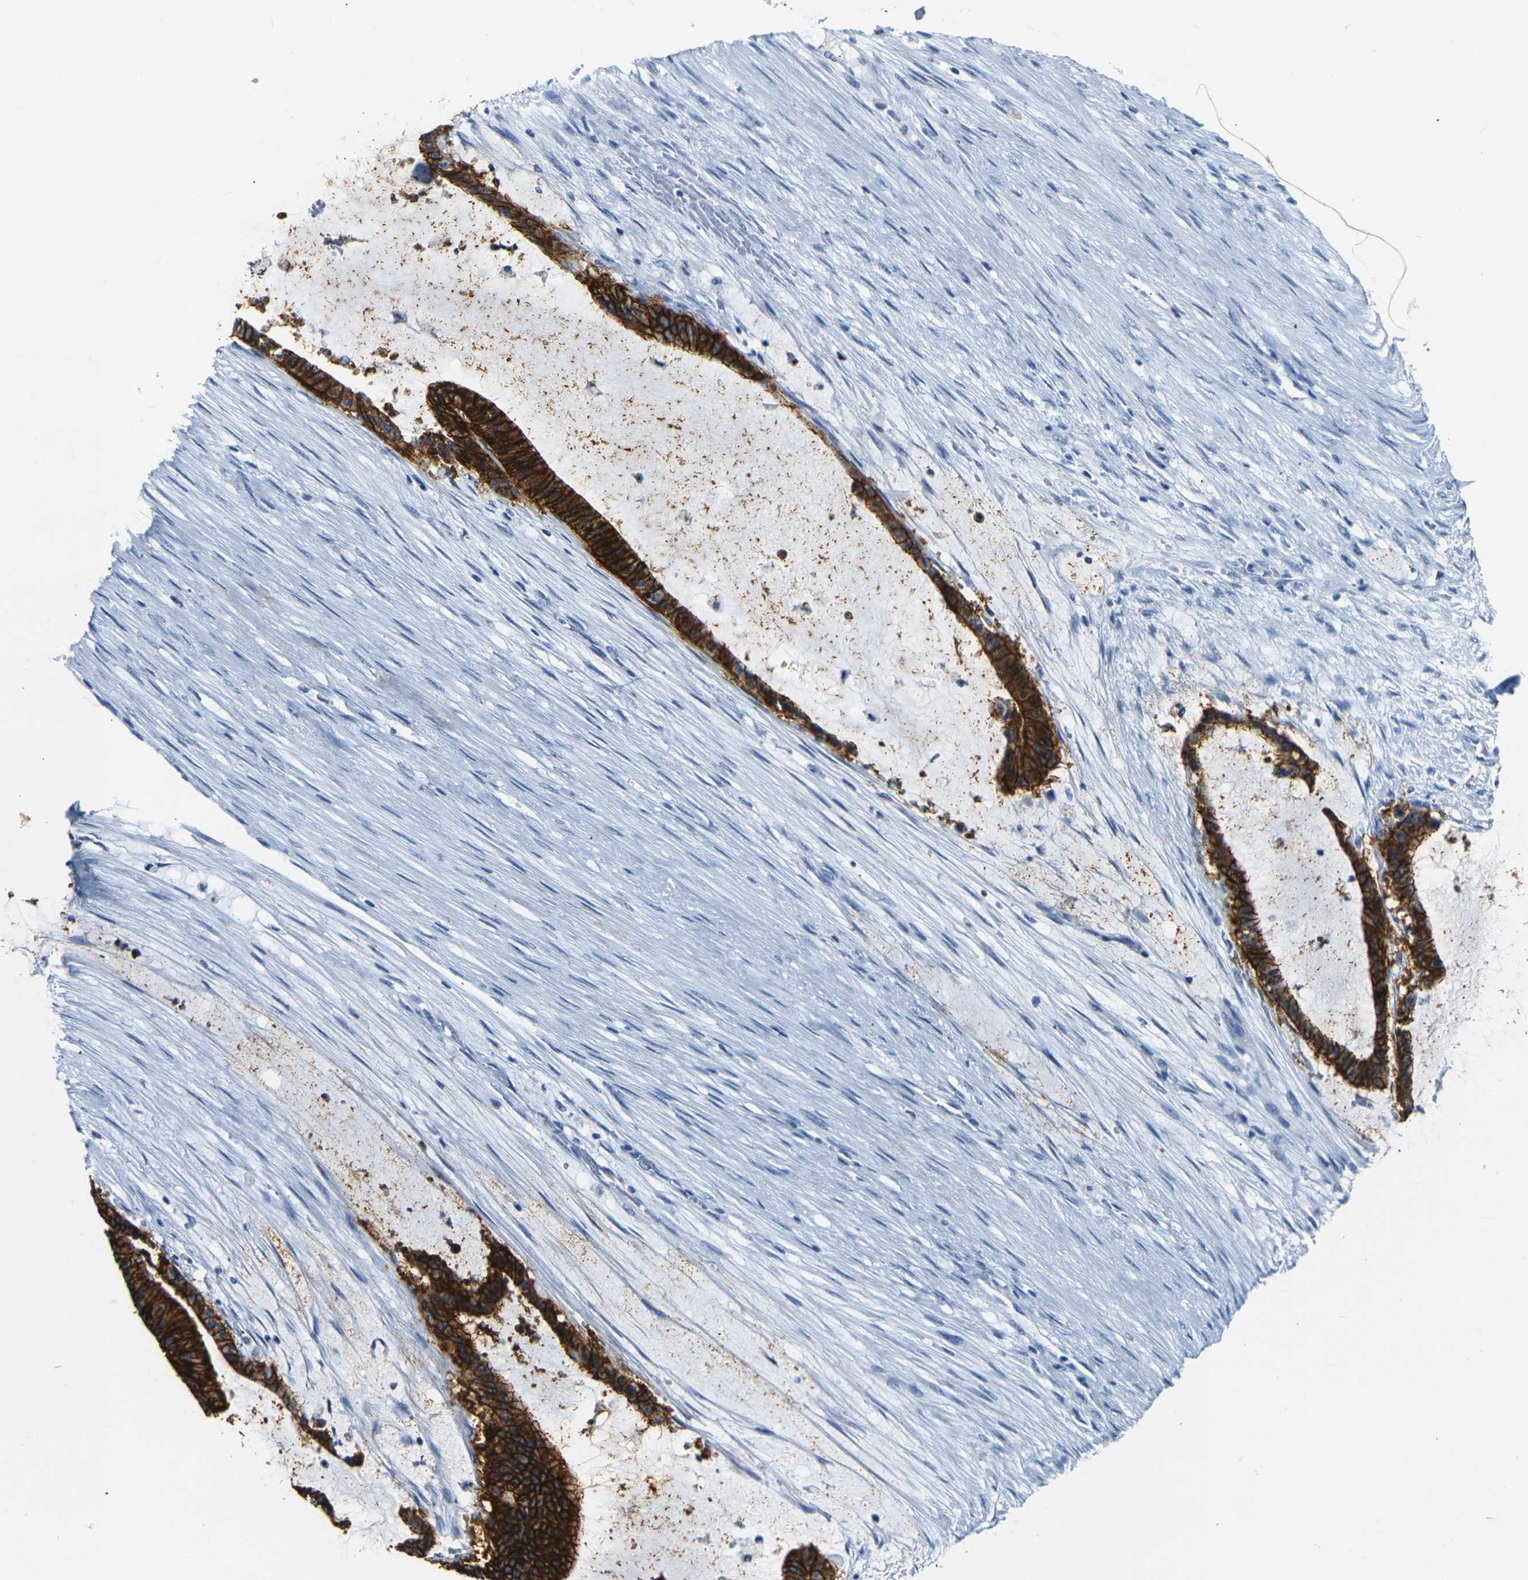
{"staining": {"intensity": "strong", "quantity": ">75%", "location": "cytoplasmic/membranous"}, "tissue": "liver cancer", "cell_type": "Tumor cells", "image_type": "cancer", "snomed": [{"axis": "morphology", "description": "Cholangiocarcinoma"}, {"axis": "topography", "description": "Liver"}], "caption": "Liver cholangiocarcinoma stained for a protein (brown) demonstrates strong cytoplasmic/membranous positive staining in approximately >75% of tumor cells.", "gene": "CLDN7", "patient": {"sex": "female", "age": 73}}